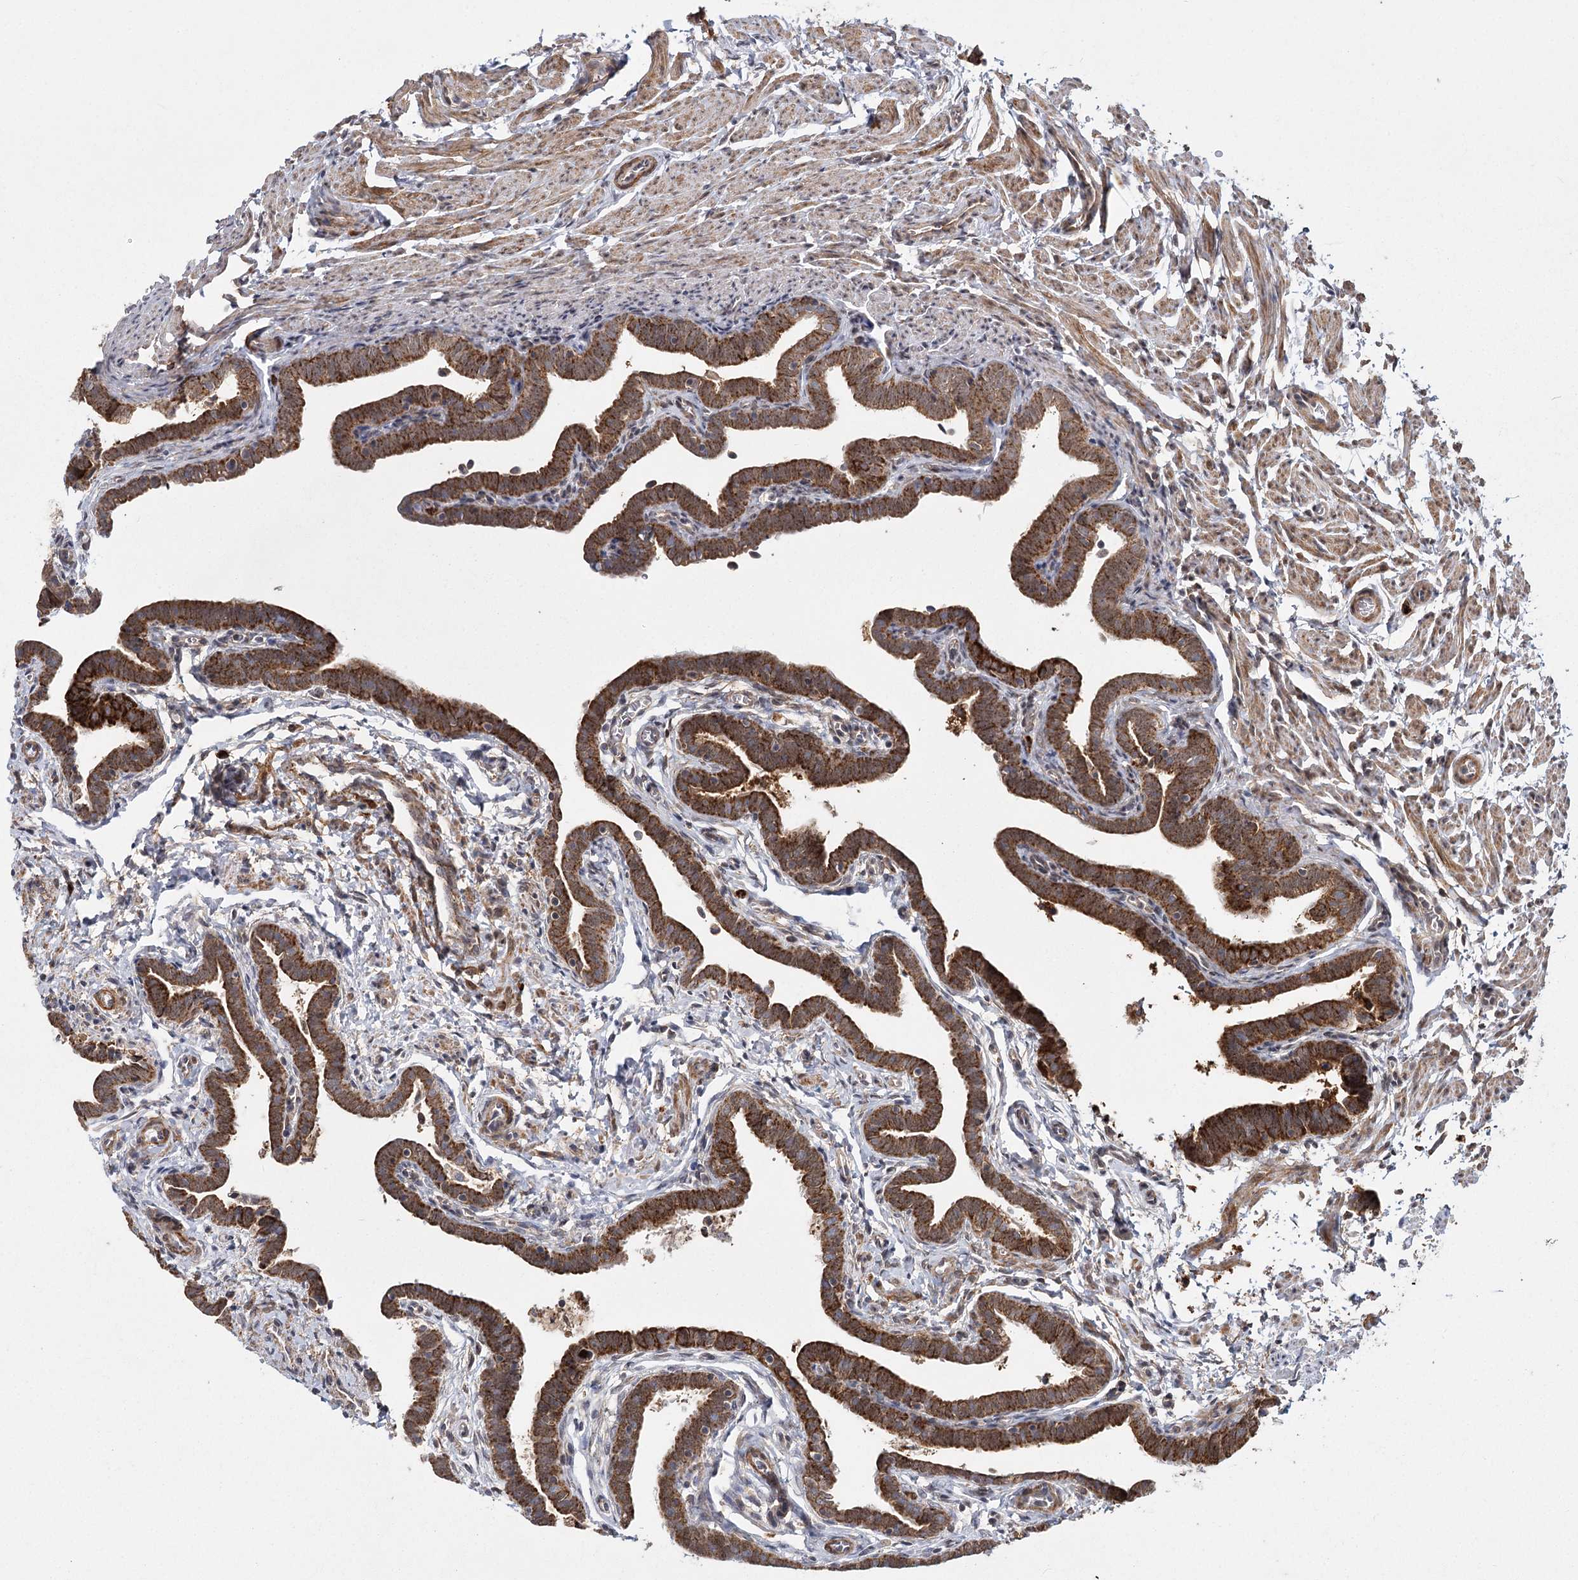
{"staining": {"intensity": "strong", "quantity": ">75%", "location": "cytoplasmic/membranous"}, "tissue": "fallopian tube", "cell_type": "Glandular cells", "image_type": "normal", "snomed": [{"axis": "morphology", "description": "Normal tissue, NOS"}, {"axis": "topography", "description": "Fallopian tube"}], "caption": "Benign fallopian tube demonstrates strong cytoplasmic/membranous staining in about >75% of glandular cells (Brightfield microscopy of DAB IHC at high magnification)..", "gene": "ZCCHC24", "patient": {"sex": "female", "age": 36}}